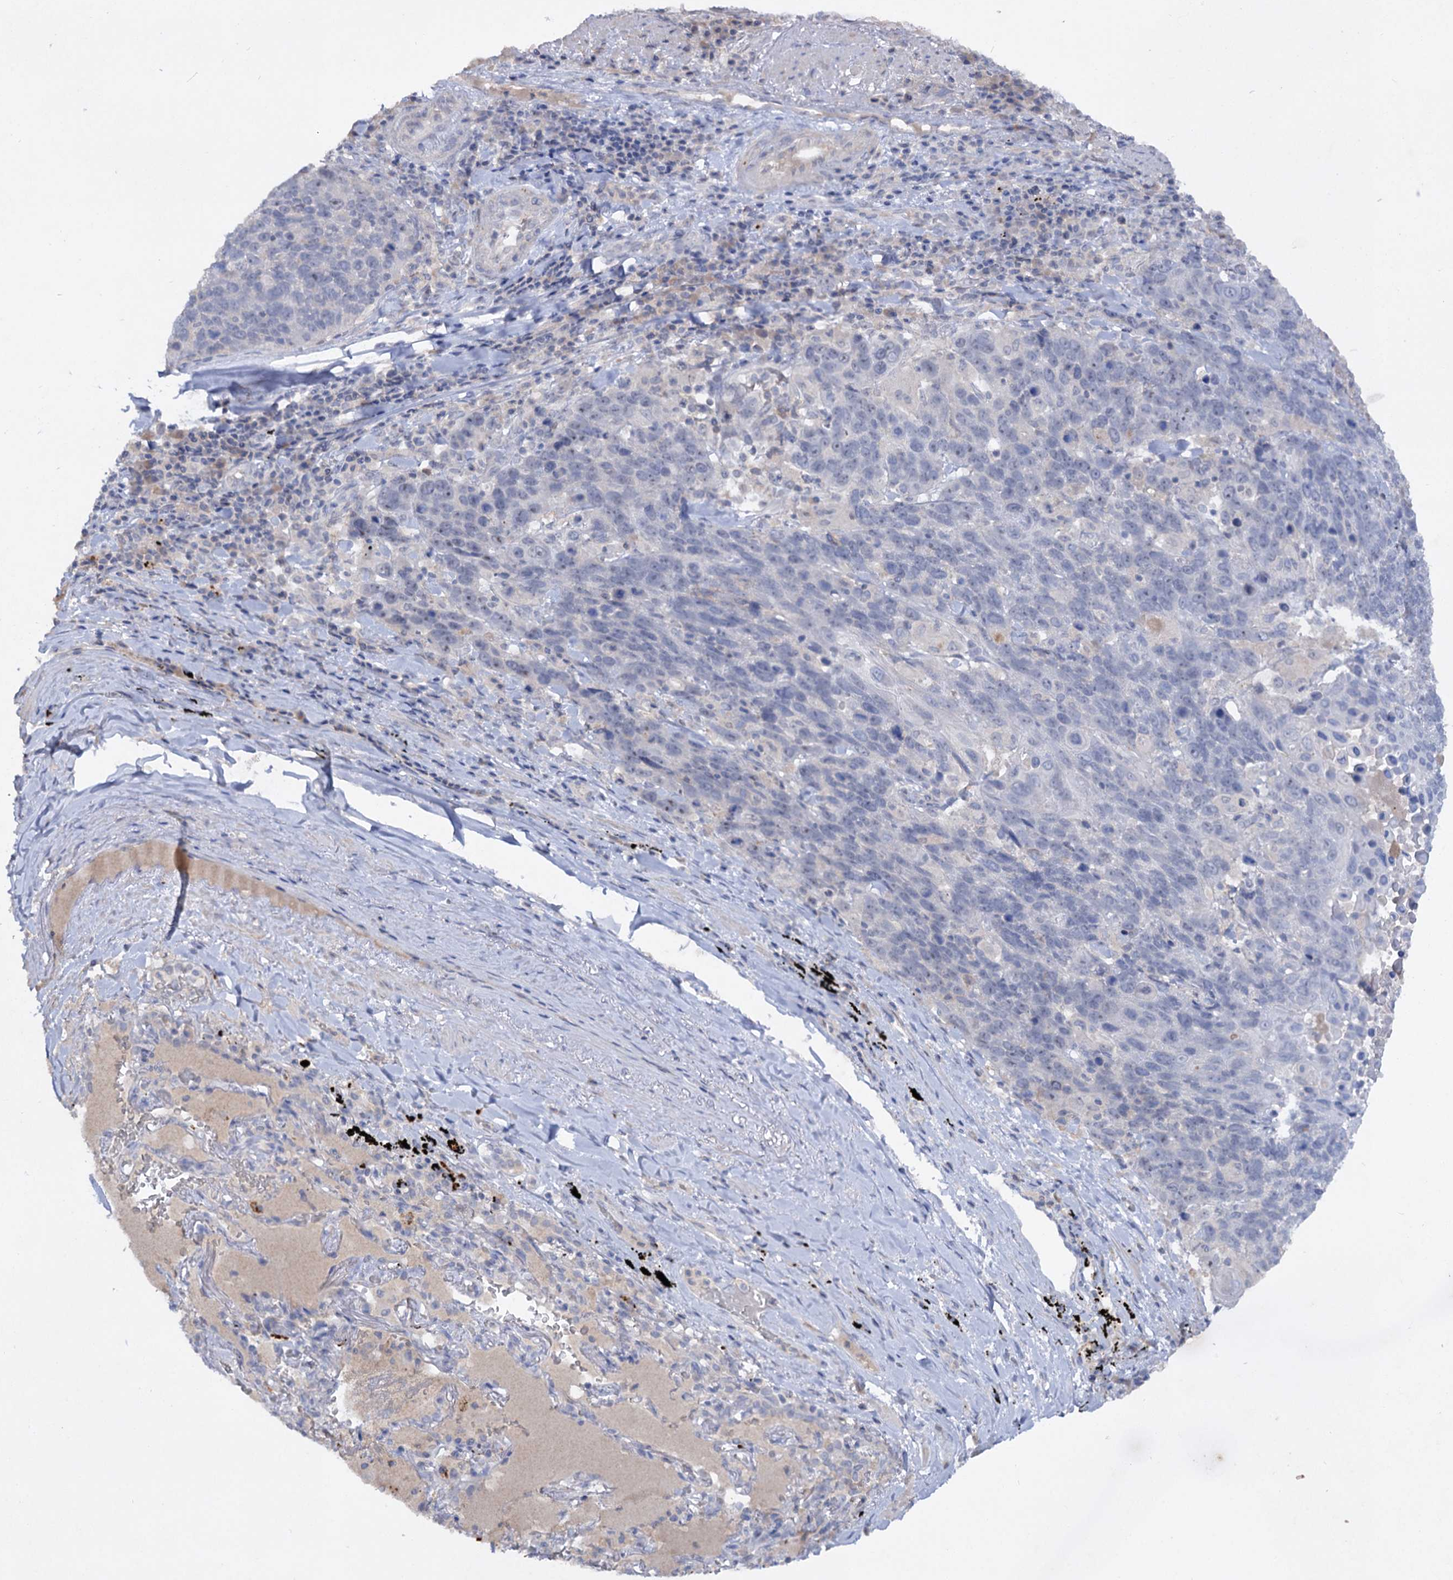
{"staining": {"intensity": "negative", "quantity": "none", "location": "none"}, "tissue": "lung cancer", "cell_type": "Tumor cells", "image_type": "cancer", "snomed": [{"axis": "morphology", "description": "Squamous cell carcinoma, NOS"}, {"axis": "topography", "description": "Lung"}], "caption": "Tumor cells show no significant positivity in lung squamous cell carcinoma.", "gene": "ATP4A", "patient": {"sex": "male", "age": 66}}